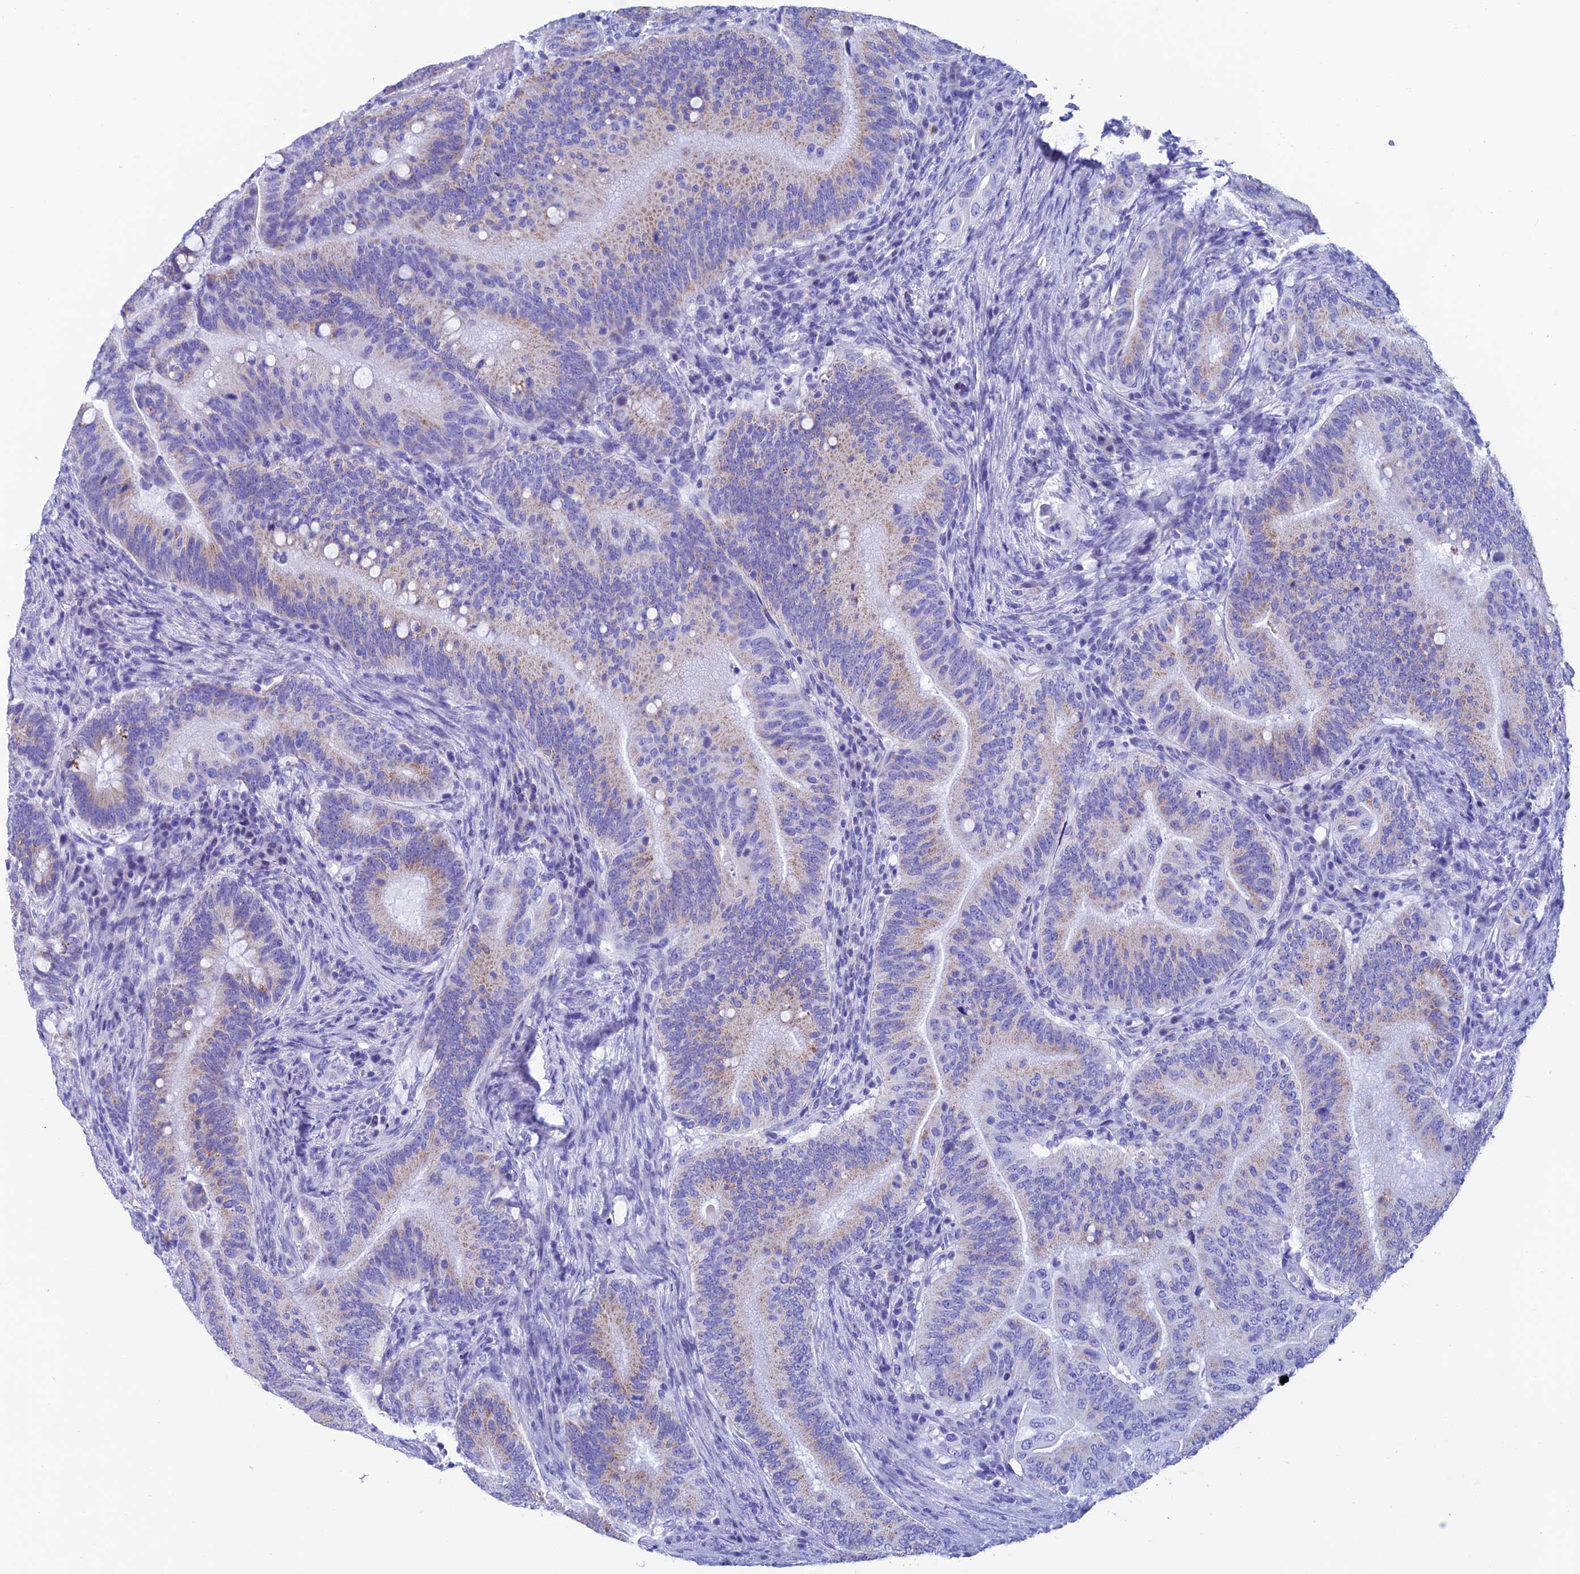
{"staining": {"intensity": "moderate", "quantity": "<25%", "location": "cytoplasmic/membranous"}, "tissue": "colorectal cancer", "cell_type": "Tumor cells", "image_type": "cancer", "snomed": [{"axis": "morphology", "description": "Adenocarcinoma, NOS"}, {"axis": "topography", "description": "Colon"}], "caption": "An immunohistochemistry (IHC) image of tumor tissue is shown. Protein staining in brown shows moderate cytoplasmic/membranous positivity in colorectal cancer within tumor cells. Nuclei are stained in blue.", "gene": "NXPE4", "patient": {"sex": "female", "age": 66}}